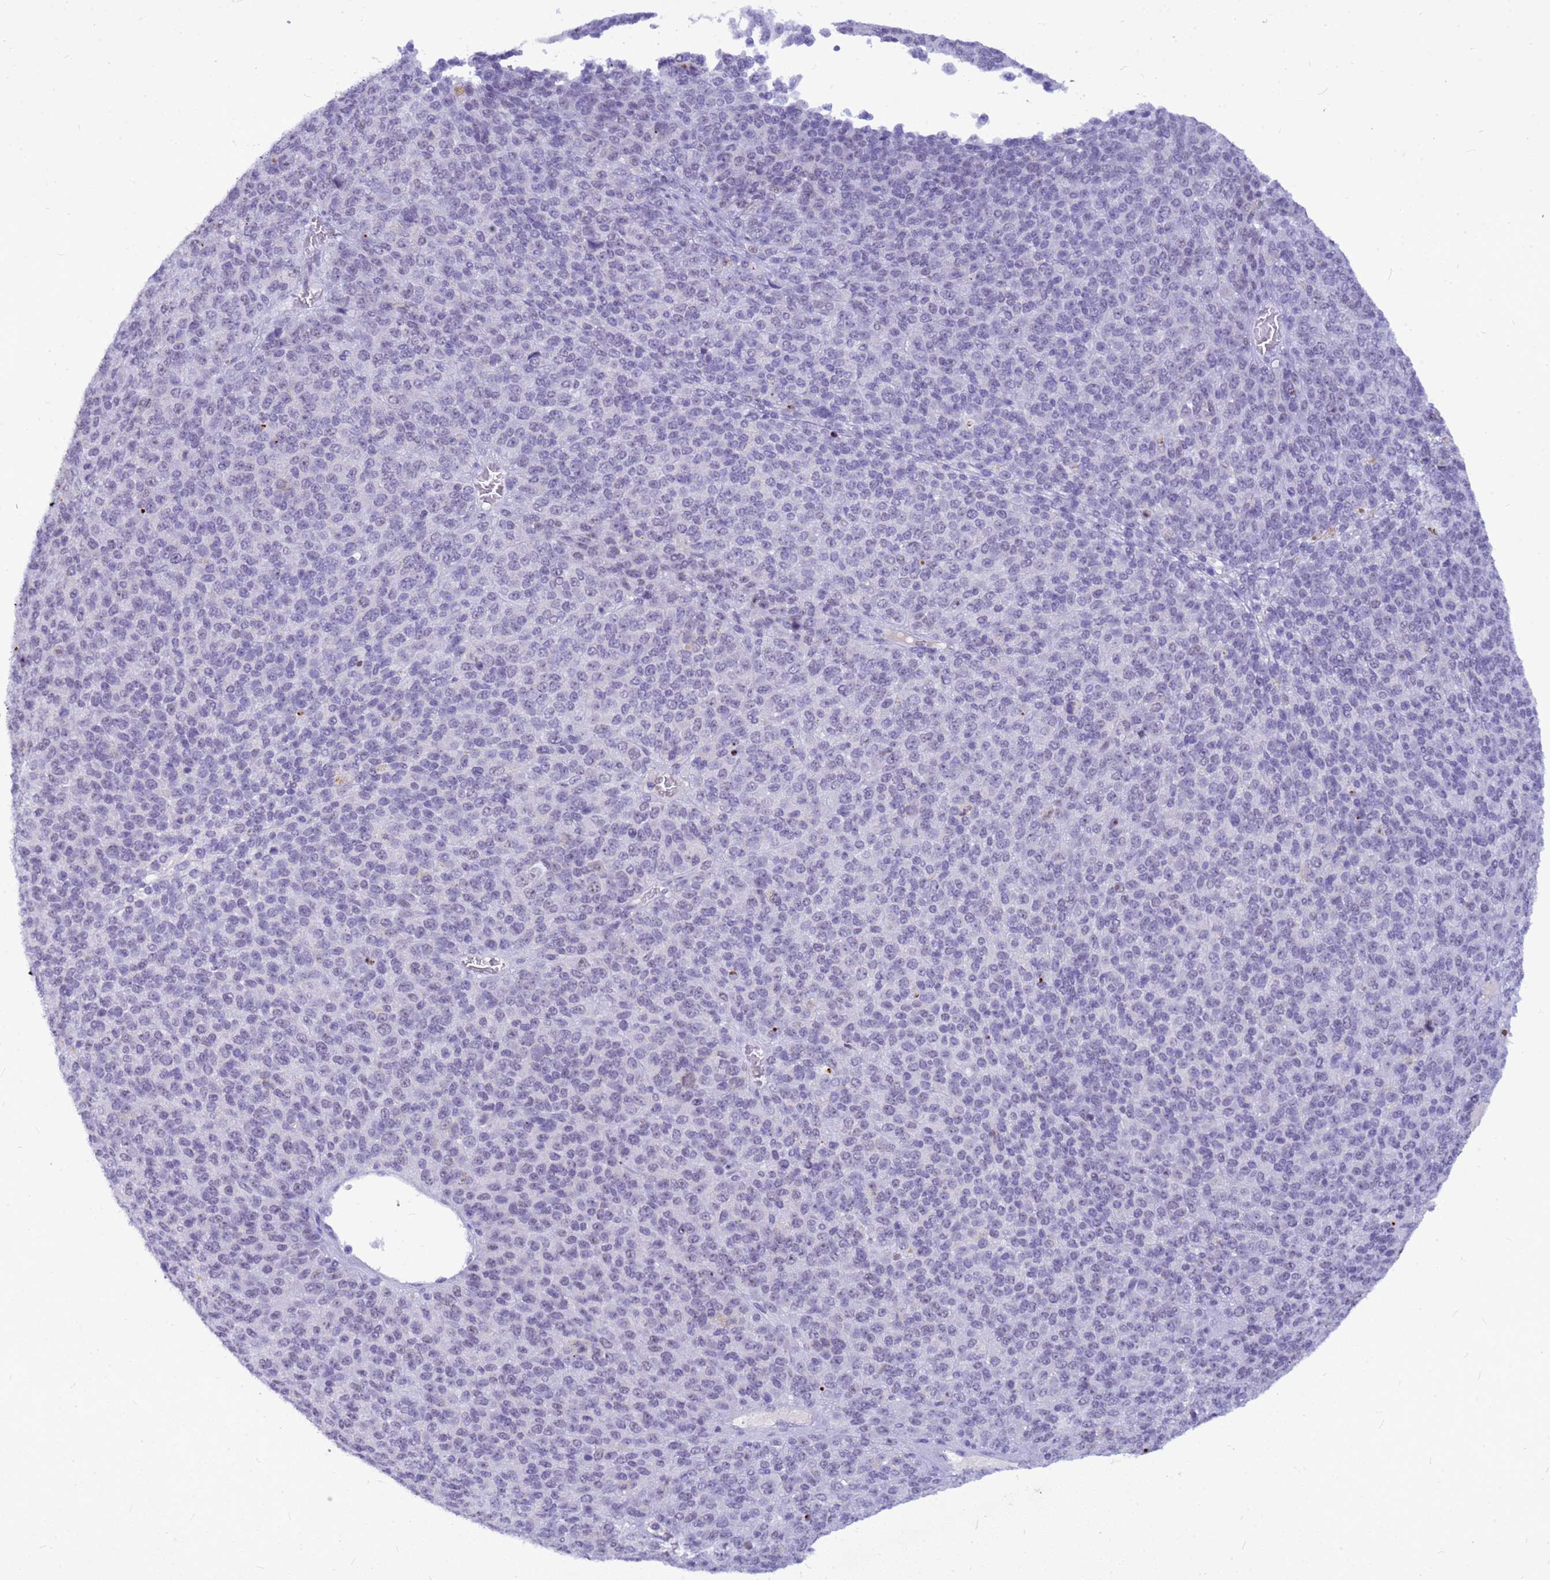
{"staining": {"intensity": "negative", "quantity": "none", "location": "none"}, "tissue": "melanoma", "cell_type": "Tumor cells", "image_type": "cancer", "snomed": [{"axis": "morphology", "description": "Malignant melanoma, Metastatic site"}, {"axis": "topography", "description": "Brain"}], "caption": "Melanoma stained for a protein using immunohistochemistry (IHC) displays no staining tumor cells.", "gene": "DMRTC2", "patient": {"sex": "female", "age": 56}}